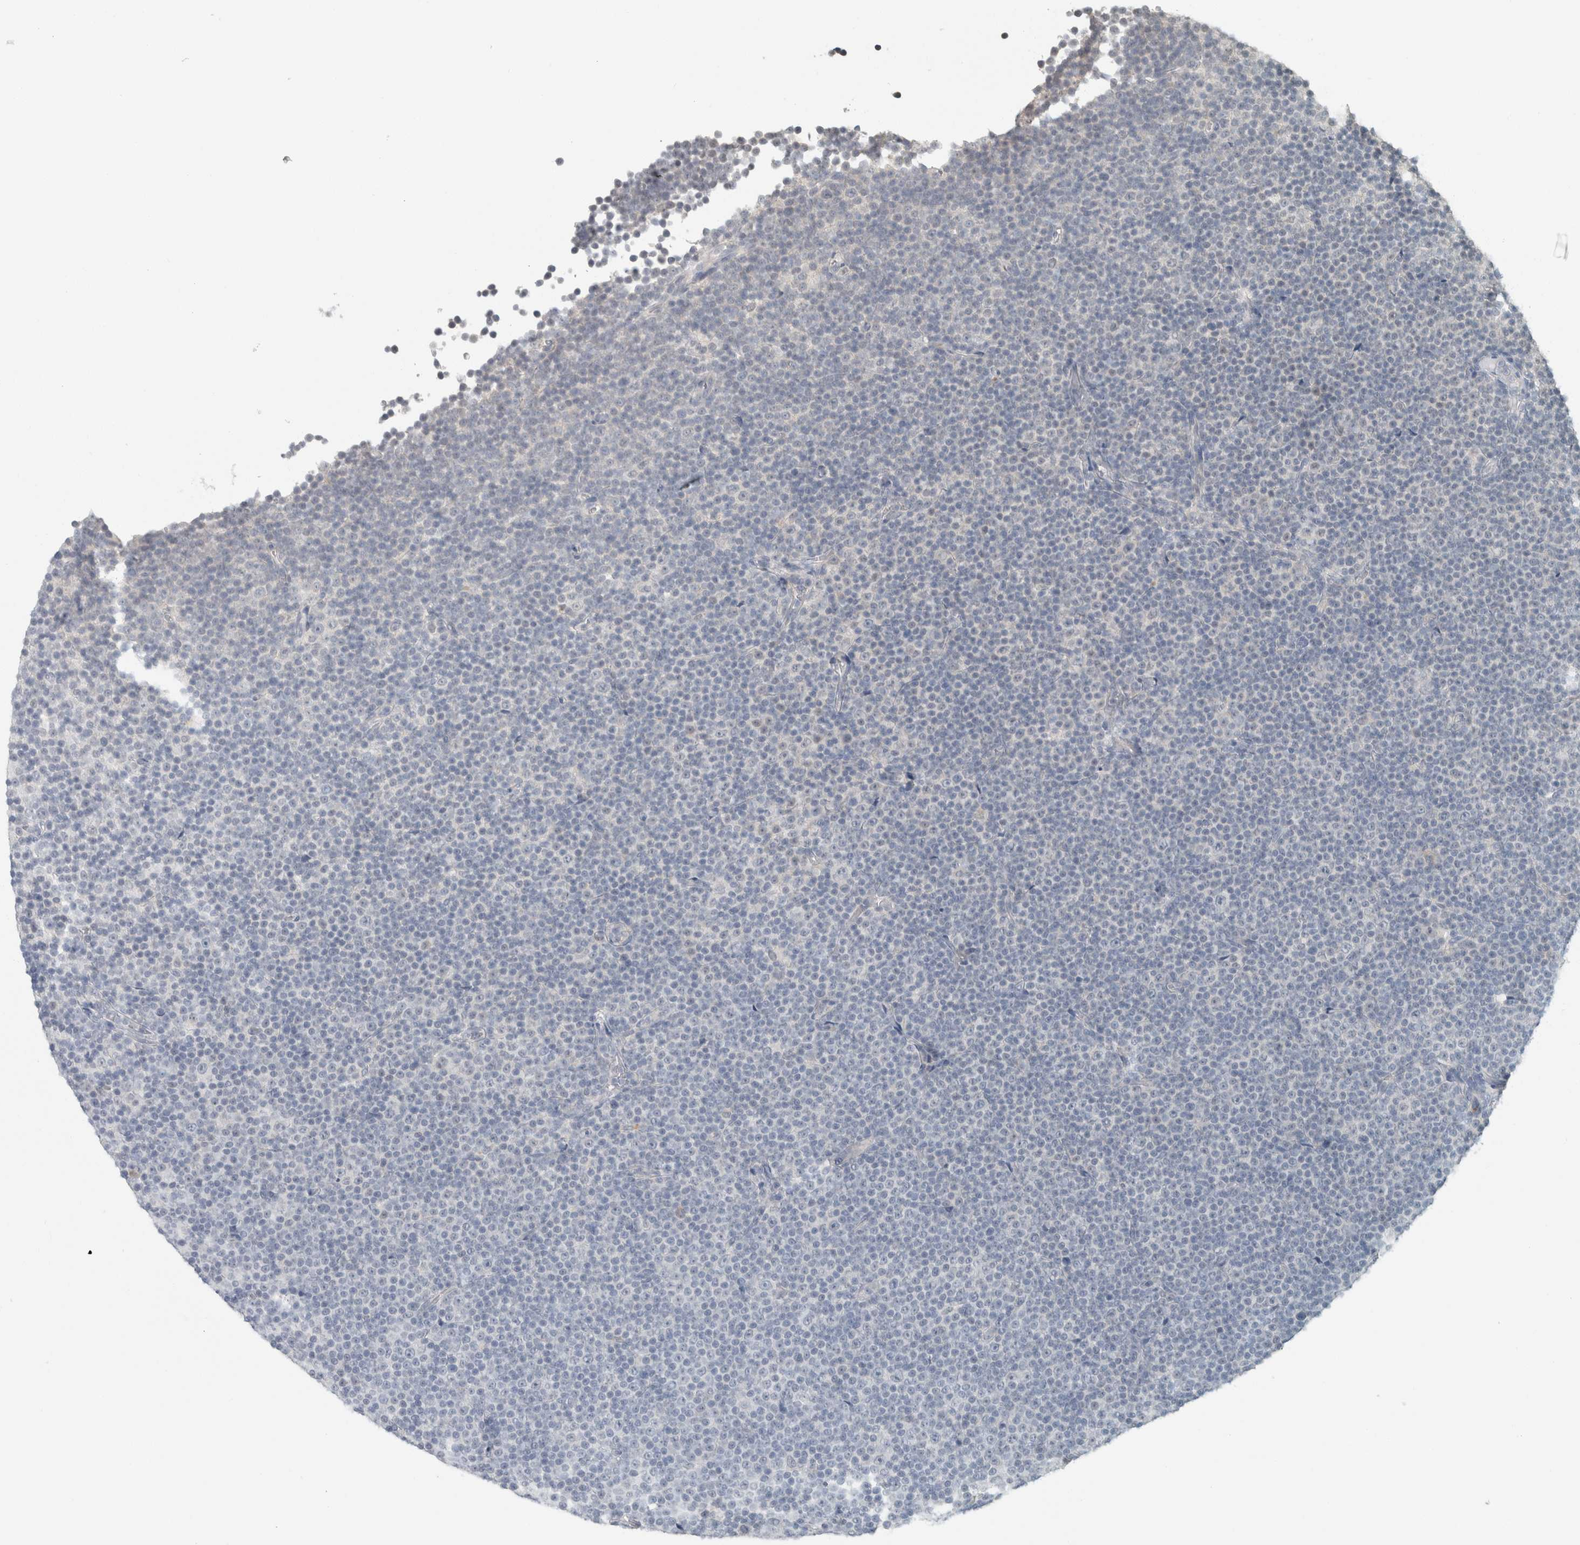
{"staining": {"intensity": "negative", "quantity": "none", "location": "none"}, "tissue": "lymphoma", "cell_type": "Tumor cells", "image_type": "cancer", "snomed": [{"axis": "morphology", "description": "Malignant lymphoma, non-Hodgkin's type, Low grade"}, {"axis": "topography", "description": "Lymph node"}], "caption": "Lymphoma was stained to show a protein in brown. There is no significant positivity in tumor cells. The staining is performed using DAB (3,3'-diaminobenzidine) brown chromogen with nuclei counter-stained in using hematoxylin.", "gene": "TRIT1", "patient": {"sex": "female", "age": 67}}